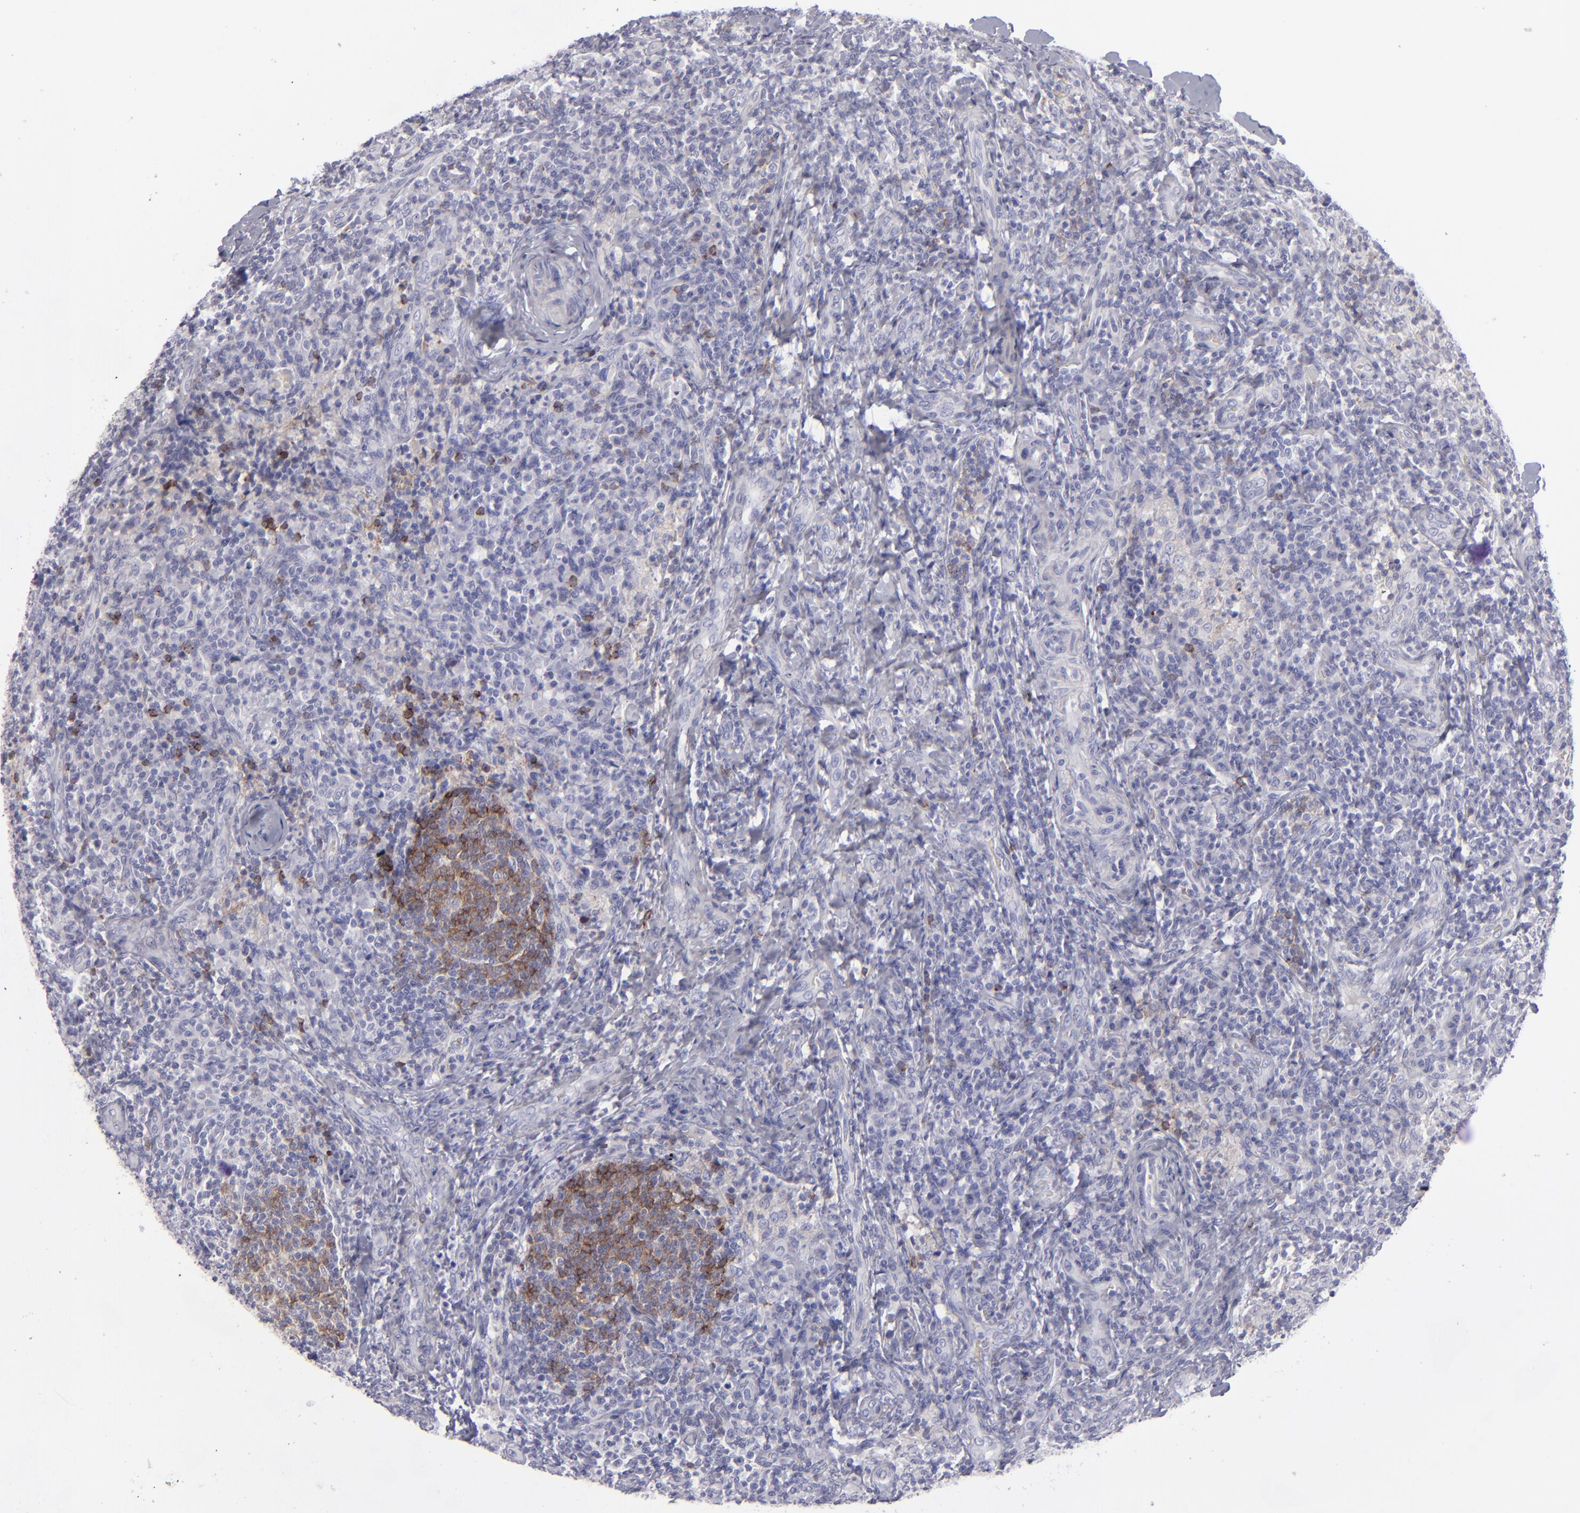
{"staining": {"intensity": "moderate", "quantity": "25%-75%", "location": "cytoplasmic/membranous"}, "tissue": "lymph node", "cell_type": "Germinal center cells", "image_type": "normal", "snomed": [{"axis": "morphology", "description": "Normal tissue, NOS"}, {"axis": "morphology", "description": "Inflammation, NOS"}, {"axis": "topography", "description": "Lymph node"}], "caption": "Moderate cytoplasmic/membranous staining is identified in approximately 25%-75% of germinal center cells in normal lymph node.", "gene": "CD22", "patient": {"sex": "male", "age": 46}}